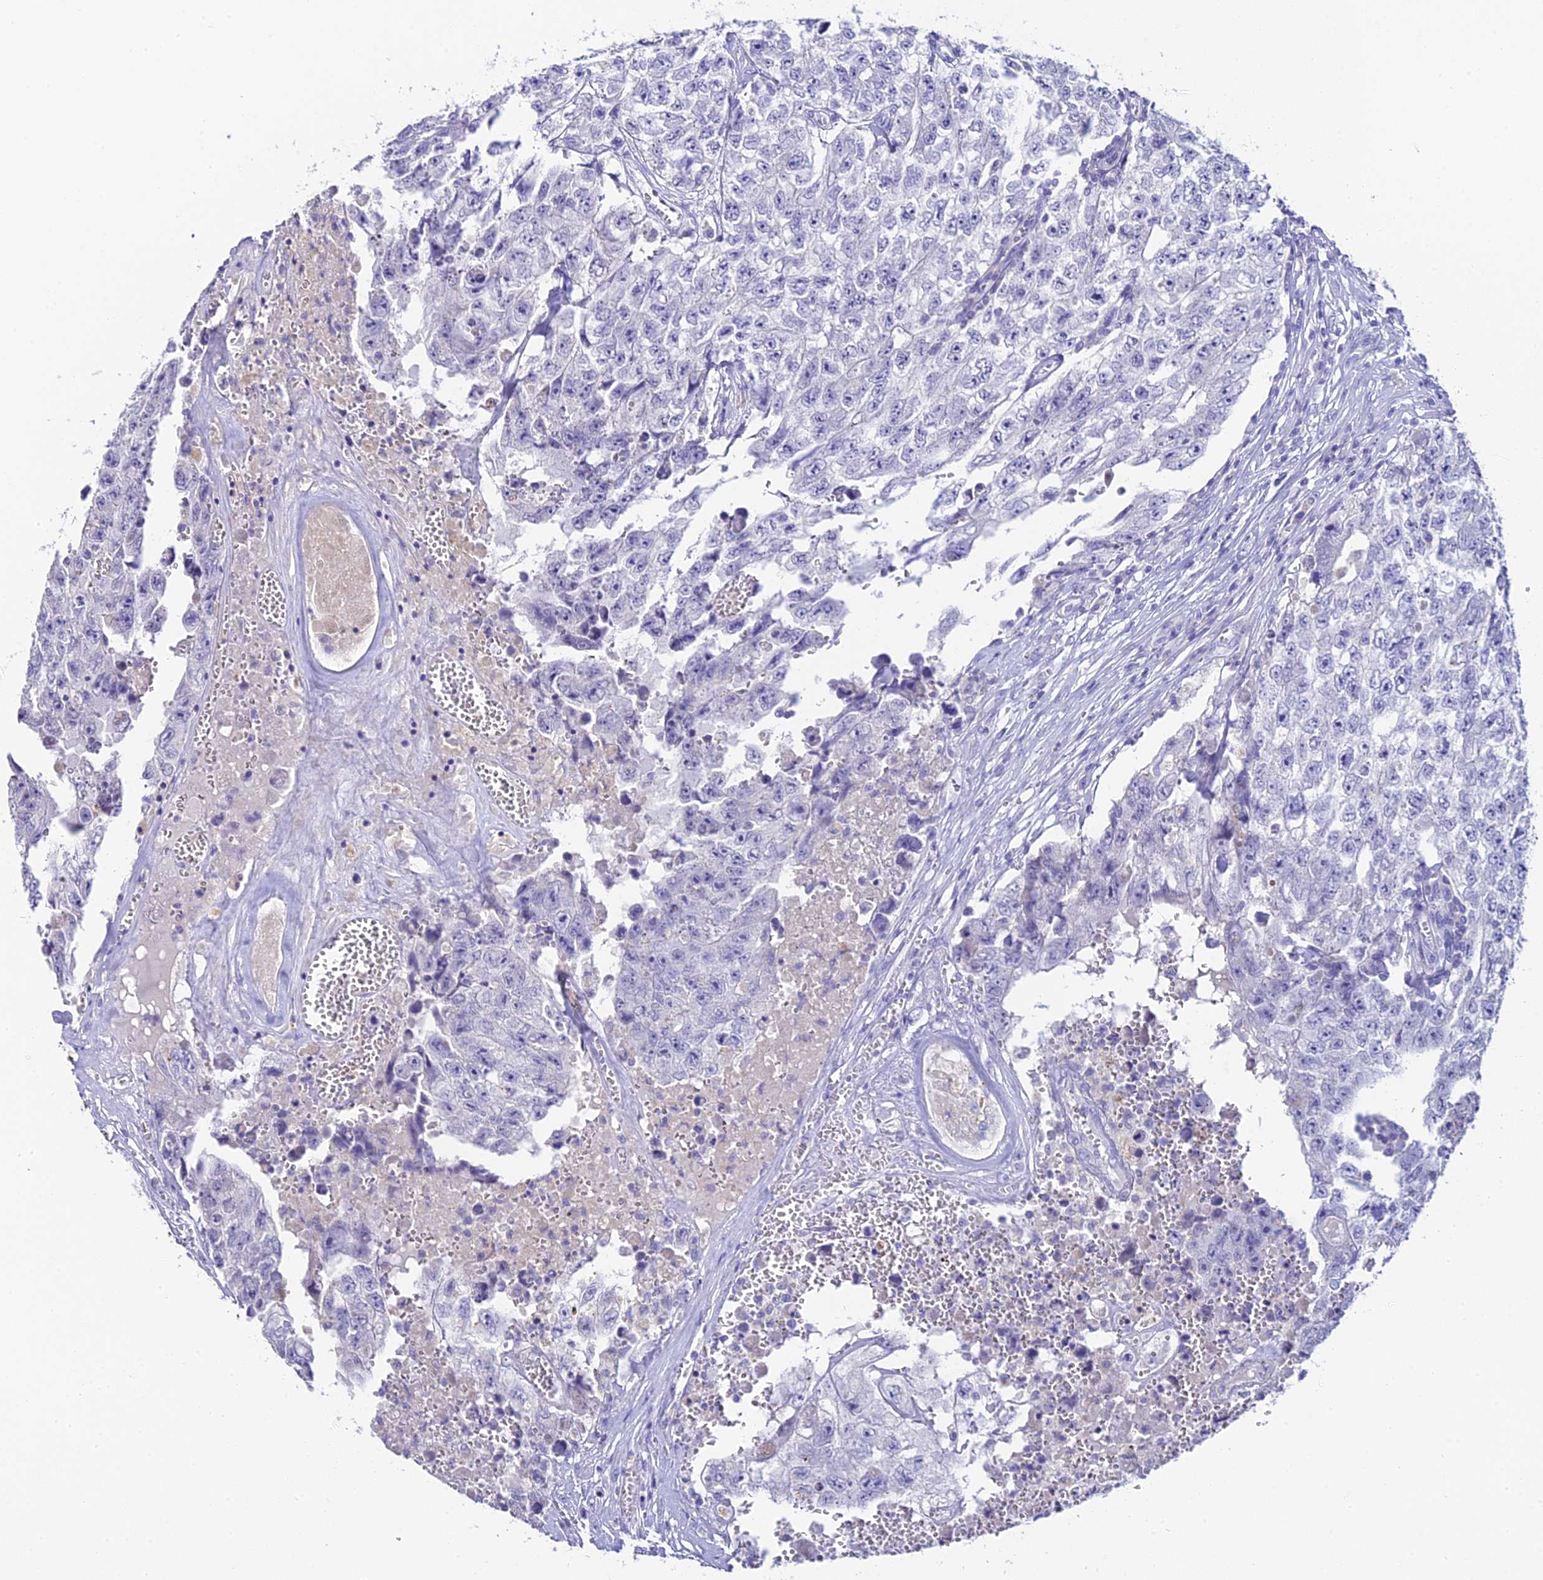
{"staining": {"intensity": "negative", "quantity": "none", "location": "none"}, "tissue": "testis cancer", "cell_type": "Tumor cells", "image_type": "cancer", "snomed": [{"axis": "morphology", "description": "Carcinoma, Embryonal, NOS"}, {"axis": "topography", "description": "Testis"}], "caption": "Immunohistochemistry (IHC) micrograph of neoplastic tissue: human embryonal carcinoma (testis) stained with DAB displays no significant protein staining in tumor cells. Brightfield microscopy of IHC stained with DAB (brown) and hematoxylin (blue), captured at high magnification.", "gene": "C12orf29", "patient": {"sex": "male", "age": 17}}